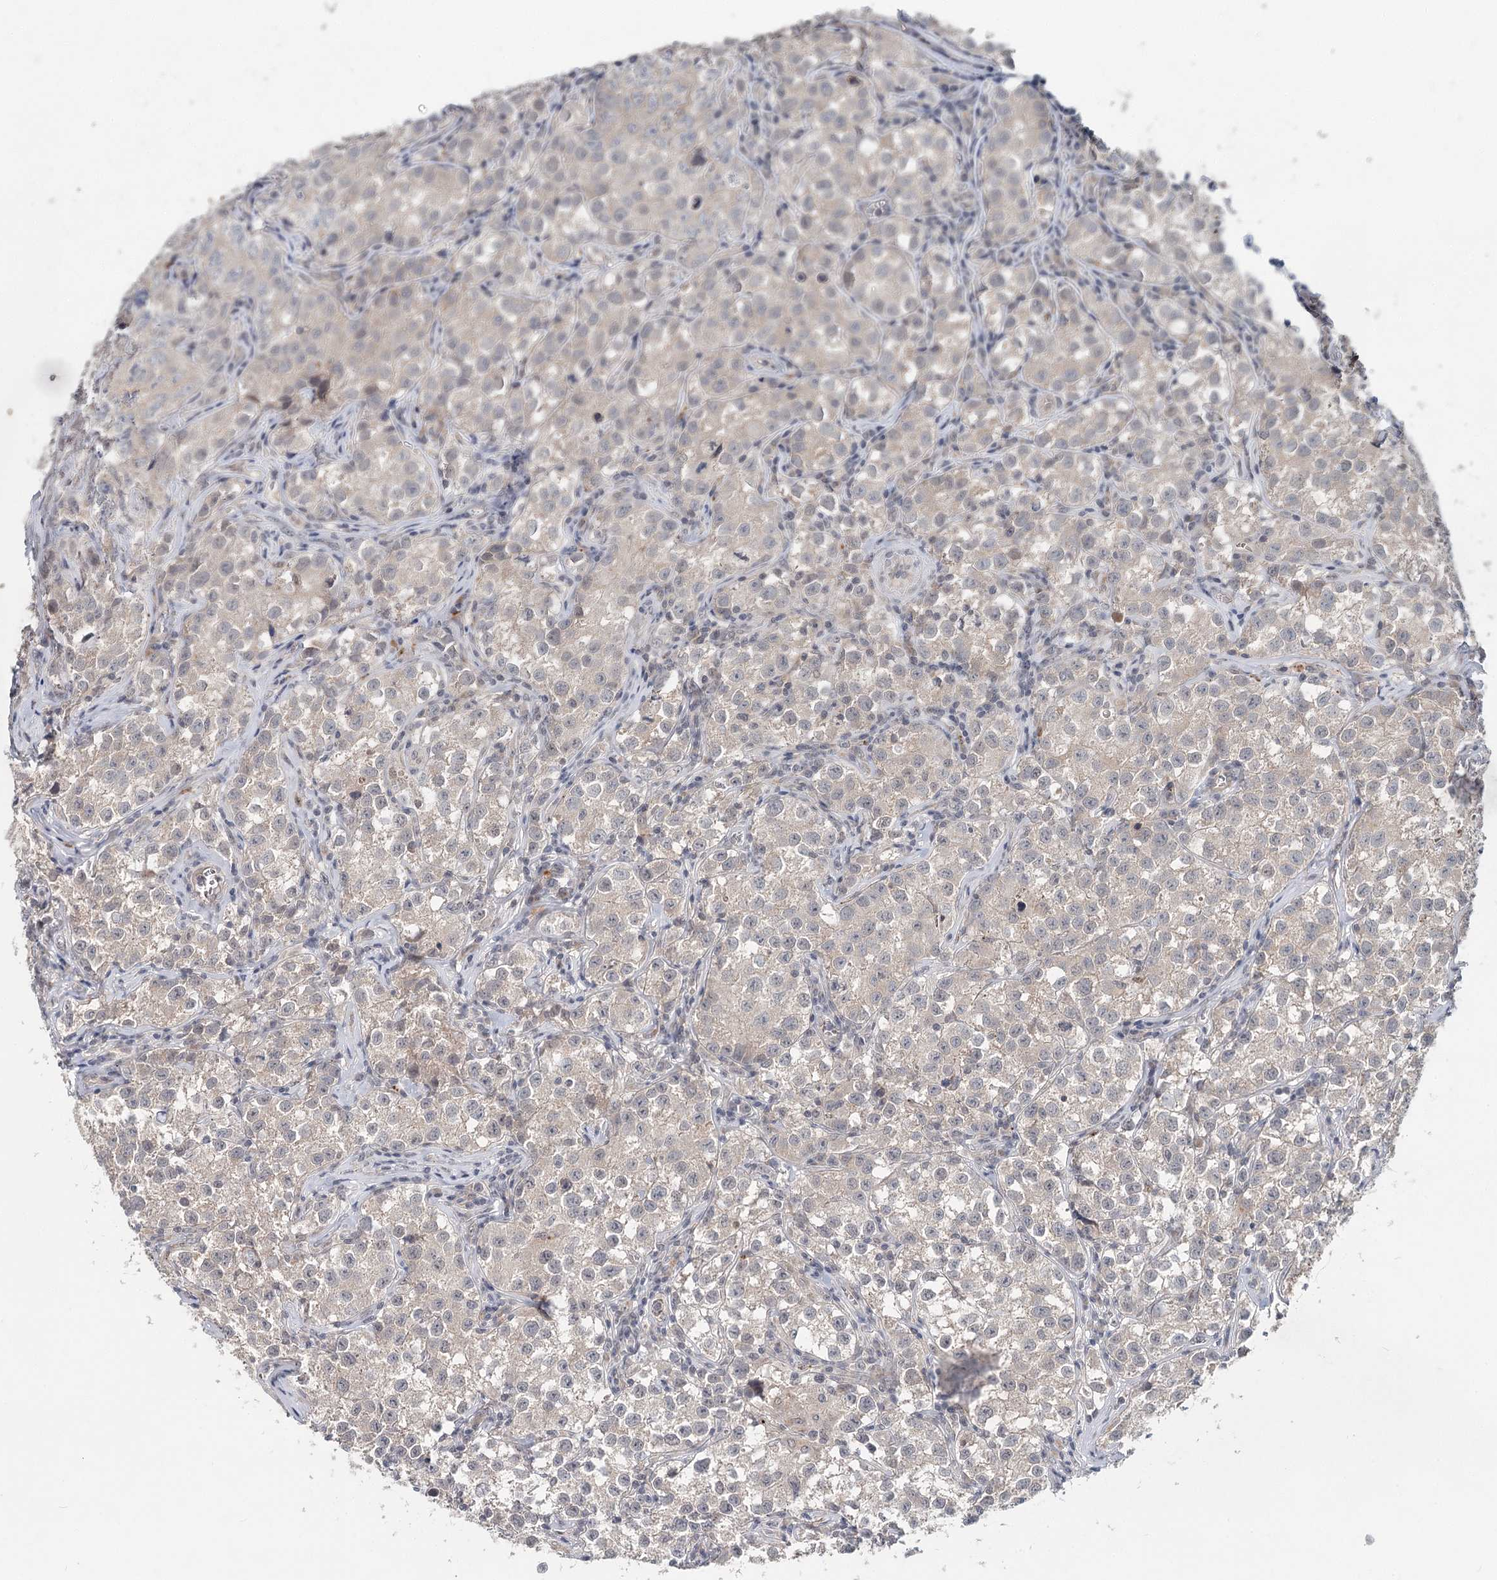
{"staining": {"intensity": "negative", "quantity": "none", "location": "none"}, "tissue": "testis cancer", "cell_type": "Tumor cells", "image_type": "cancer", "snomed": [{"axis": "morphology", "description": "Seminoma, NOS"}, {"axis": "morphology", "description": "Carcinoma, Embryonal, NOS"}, {"axis": "topography", "description": "Testis"}], "caption": "Tumor cells show no significant staining in testis cancer.", "gene": "FBXO7", "patient": {"sex": "male", "age": 43}}